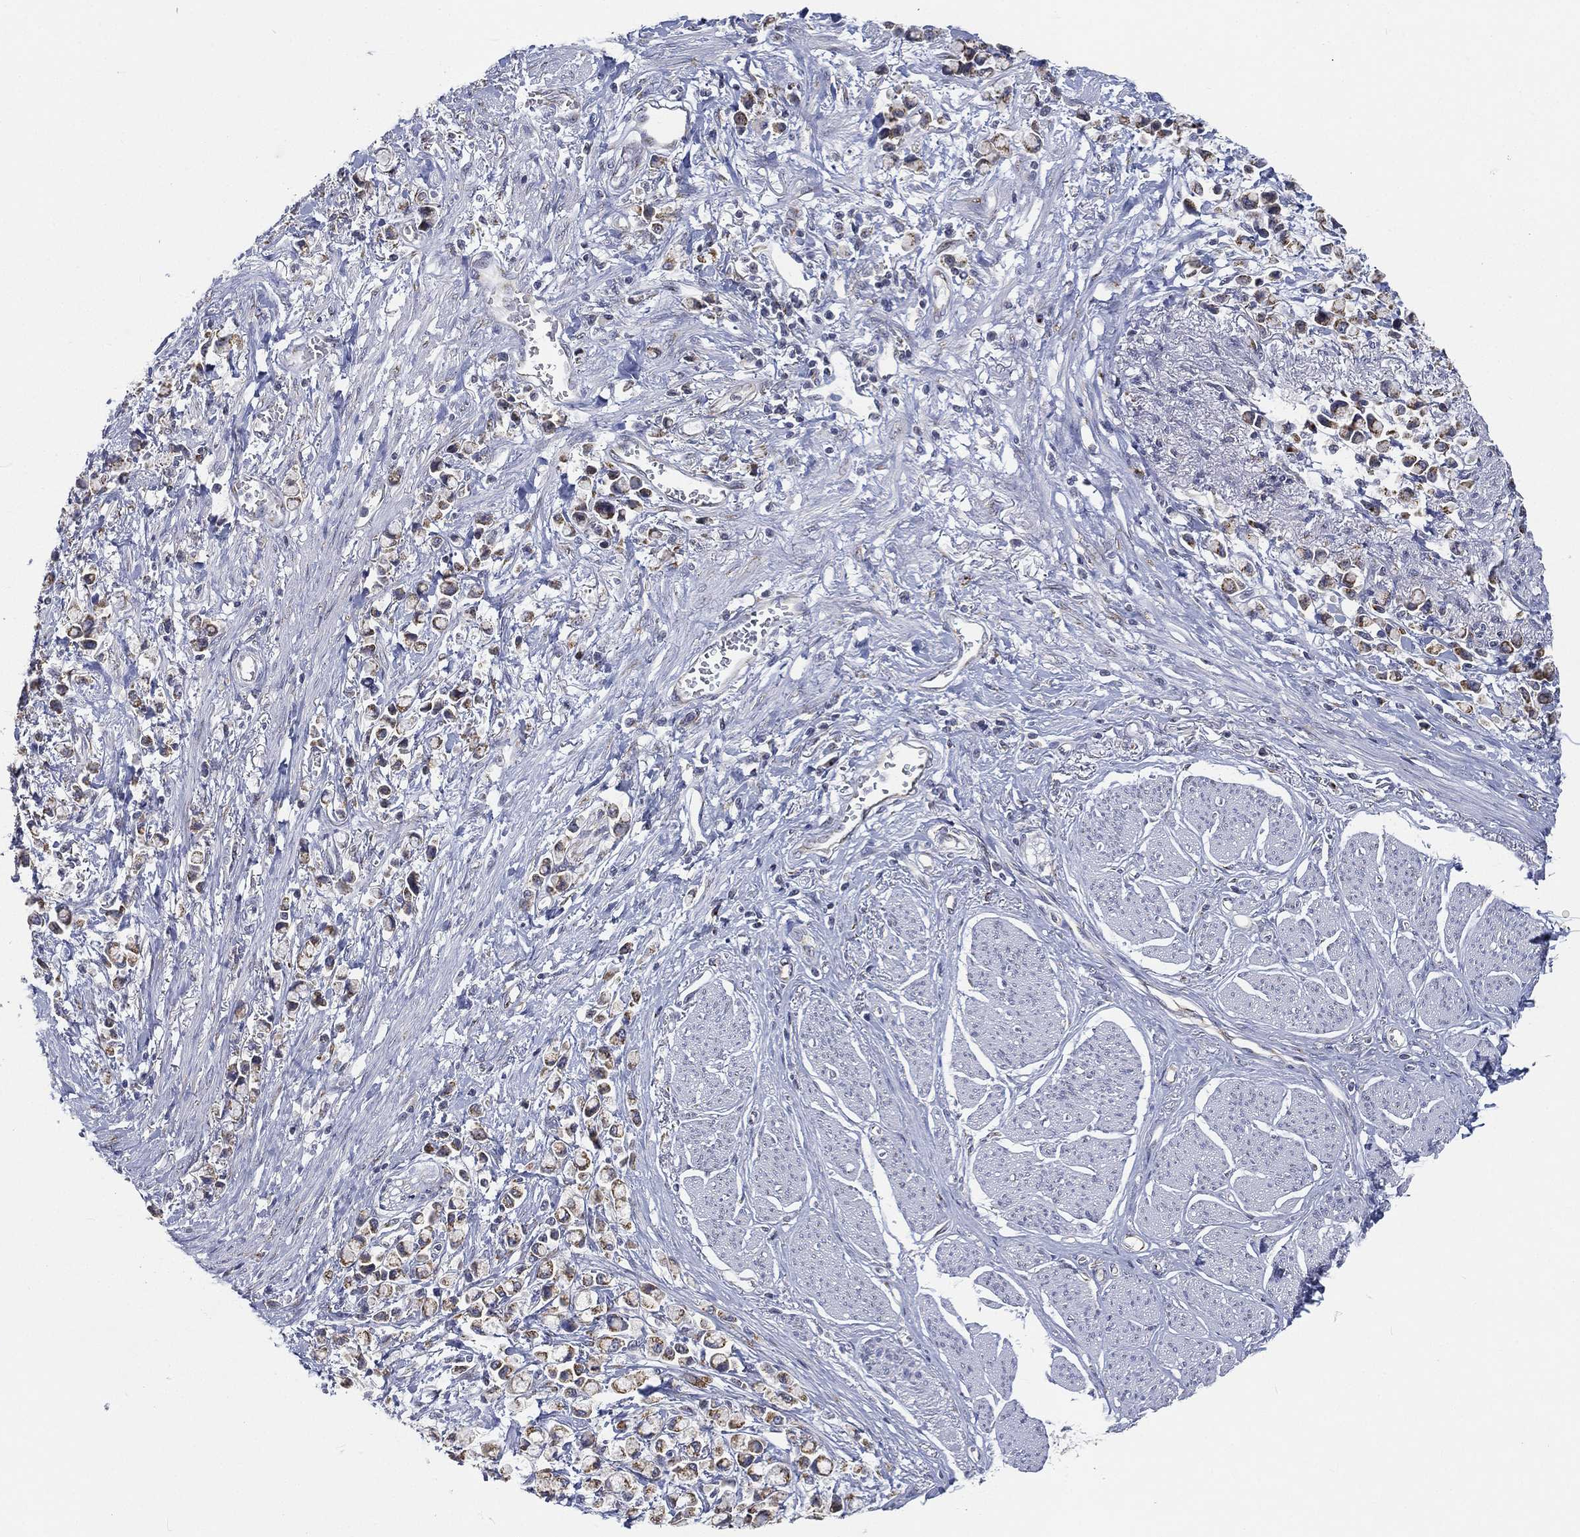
{"staining": {"intensity": "moderate", "quantity": "25%-75%", "location": "cytoplasmic/membranous"}, "tissue": "stomach cancer", "cell_type": "Tumor cells", "image_type": "cancer", "snomed": [{"axis": "morphology", "description": "Adenocarcinoma, NOS"}, {"axis": "topography", "description": "Stomach"}], "caption": "A photomicrograph showing moderate cytoplasmic/membranous positivity in about 25%-75% of tumor cells in adenocarcinoma (stomach), as visualized by brown immunohistochemical staining.", "gene": "TICAM1", "patient": {"sex": "female", "age": 81}}